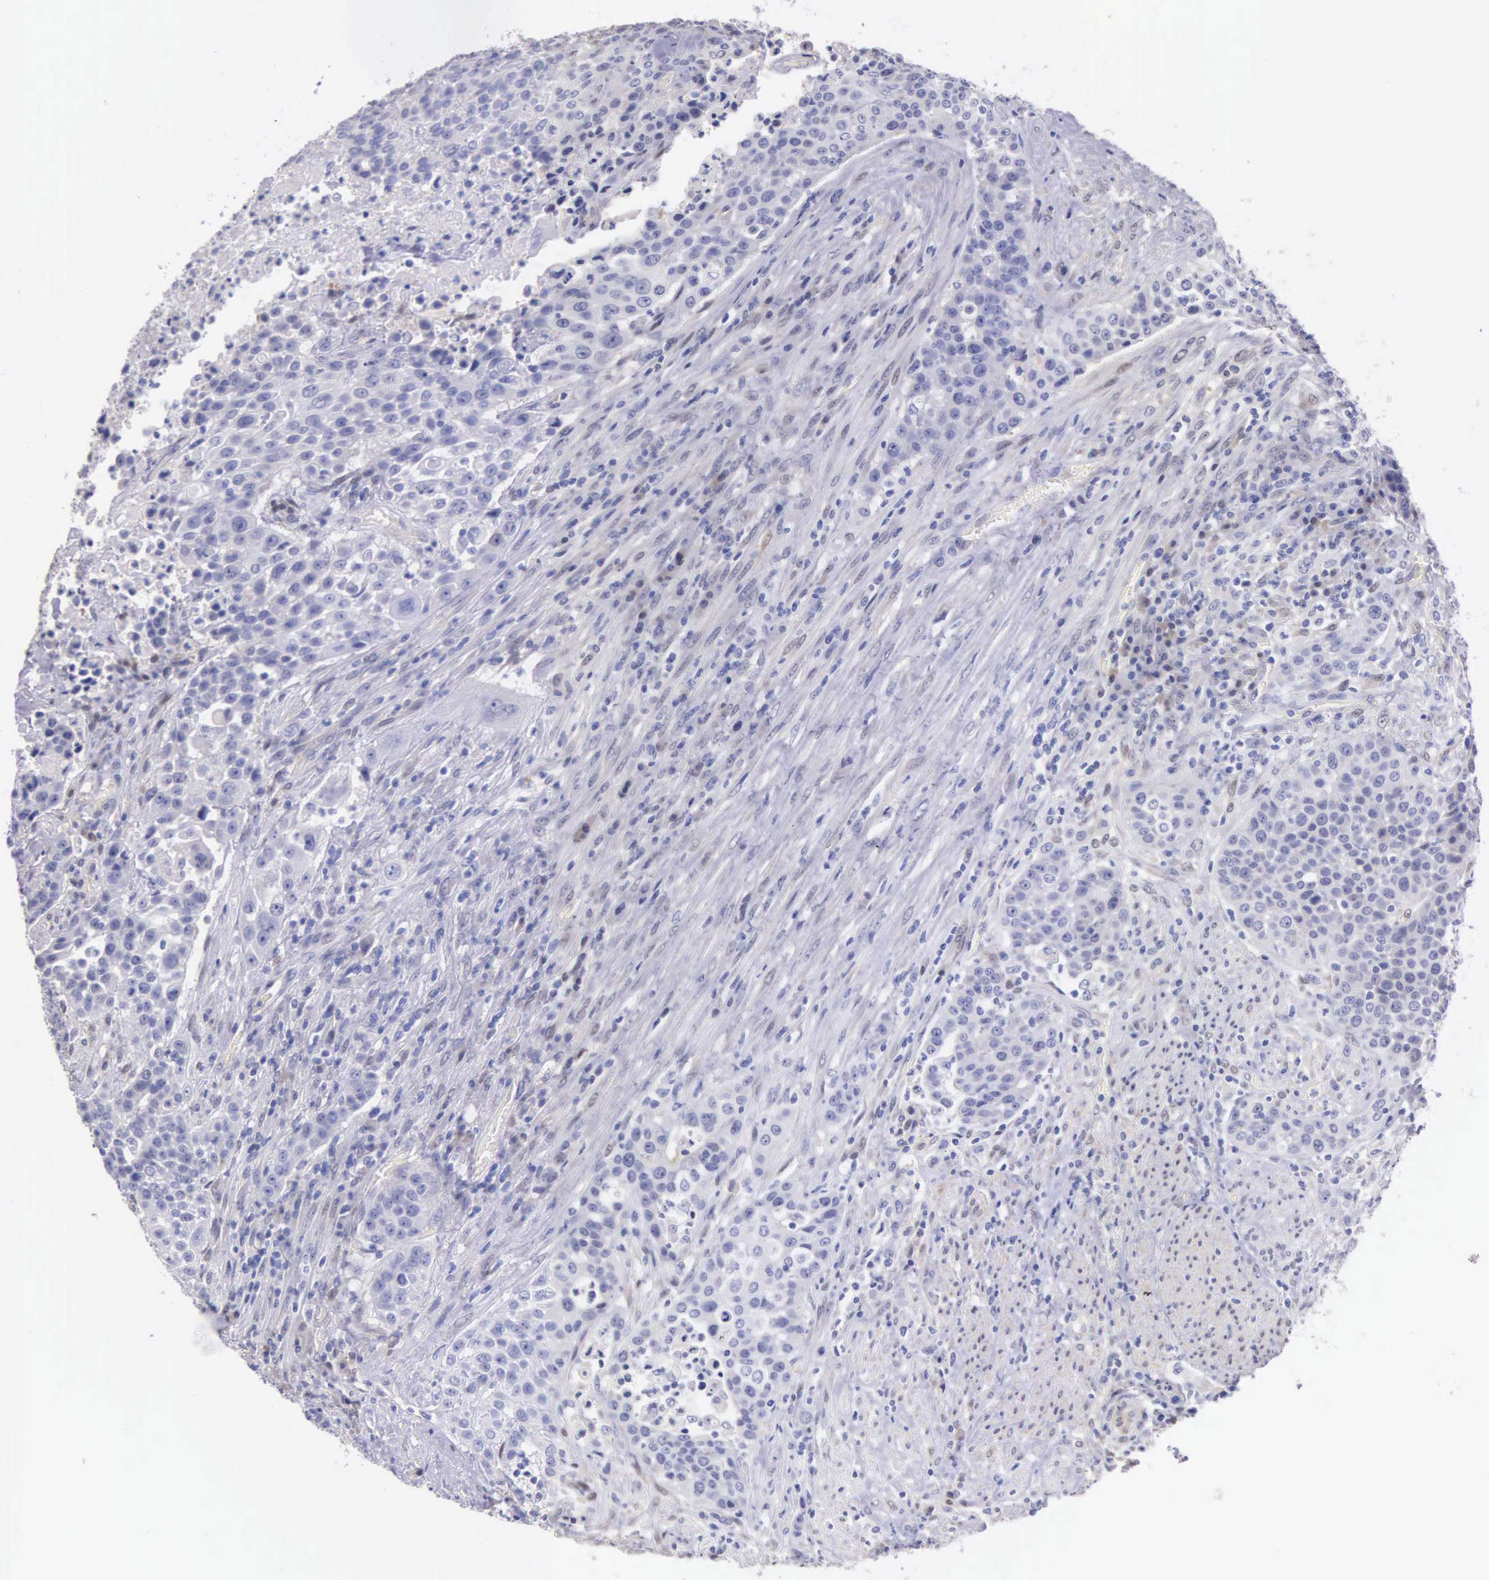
{"staining": {"intensity": "negative", "quantity": "none", "location": "none"}, "tissue": "urothelial cancer", "cell_type": "Tumor cells", "image_type": "cancer", "snomed": [{"axis": "morphology", "description": "Urothelial carcinoma, High grade"}, {"axis": "topography", "description": "Urinary bladder"}], "caption": "Urothelial cancer stained for a protein using IHC shows no positivity tumor cells.", "gene": "GSTT2", "patient": {"sex": "male", "age": 74}}